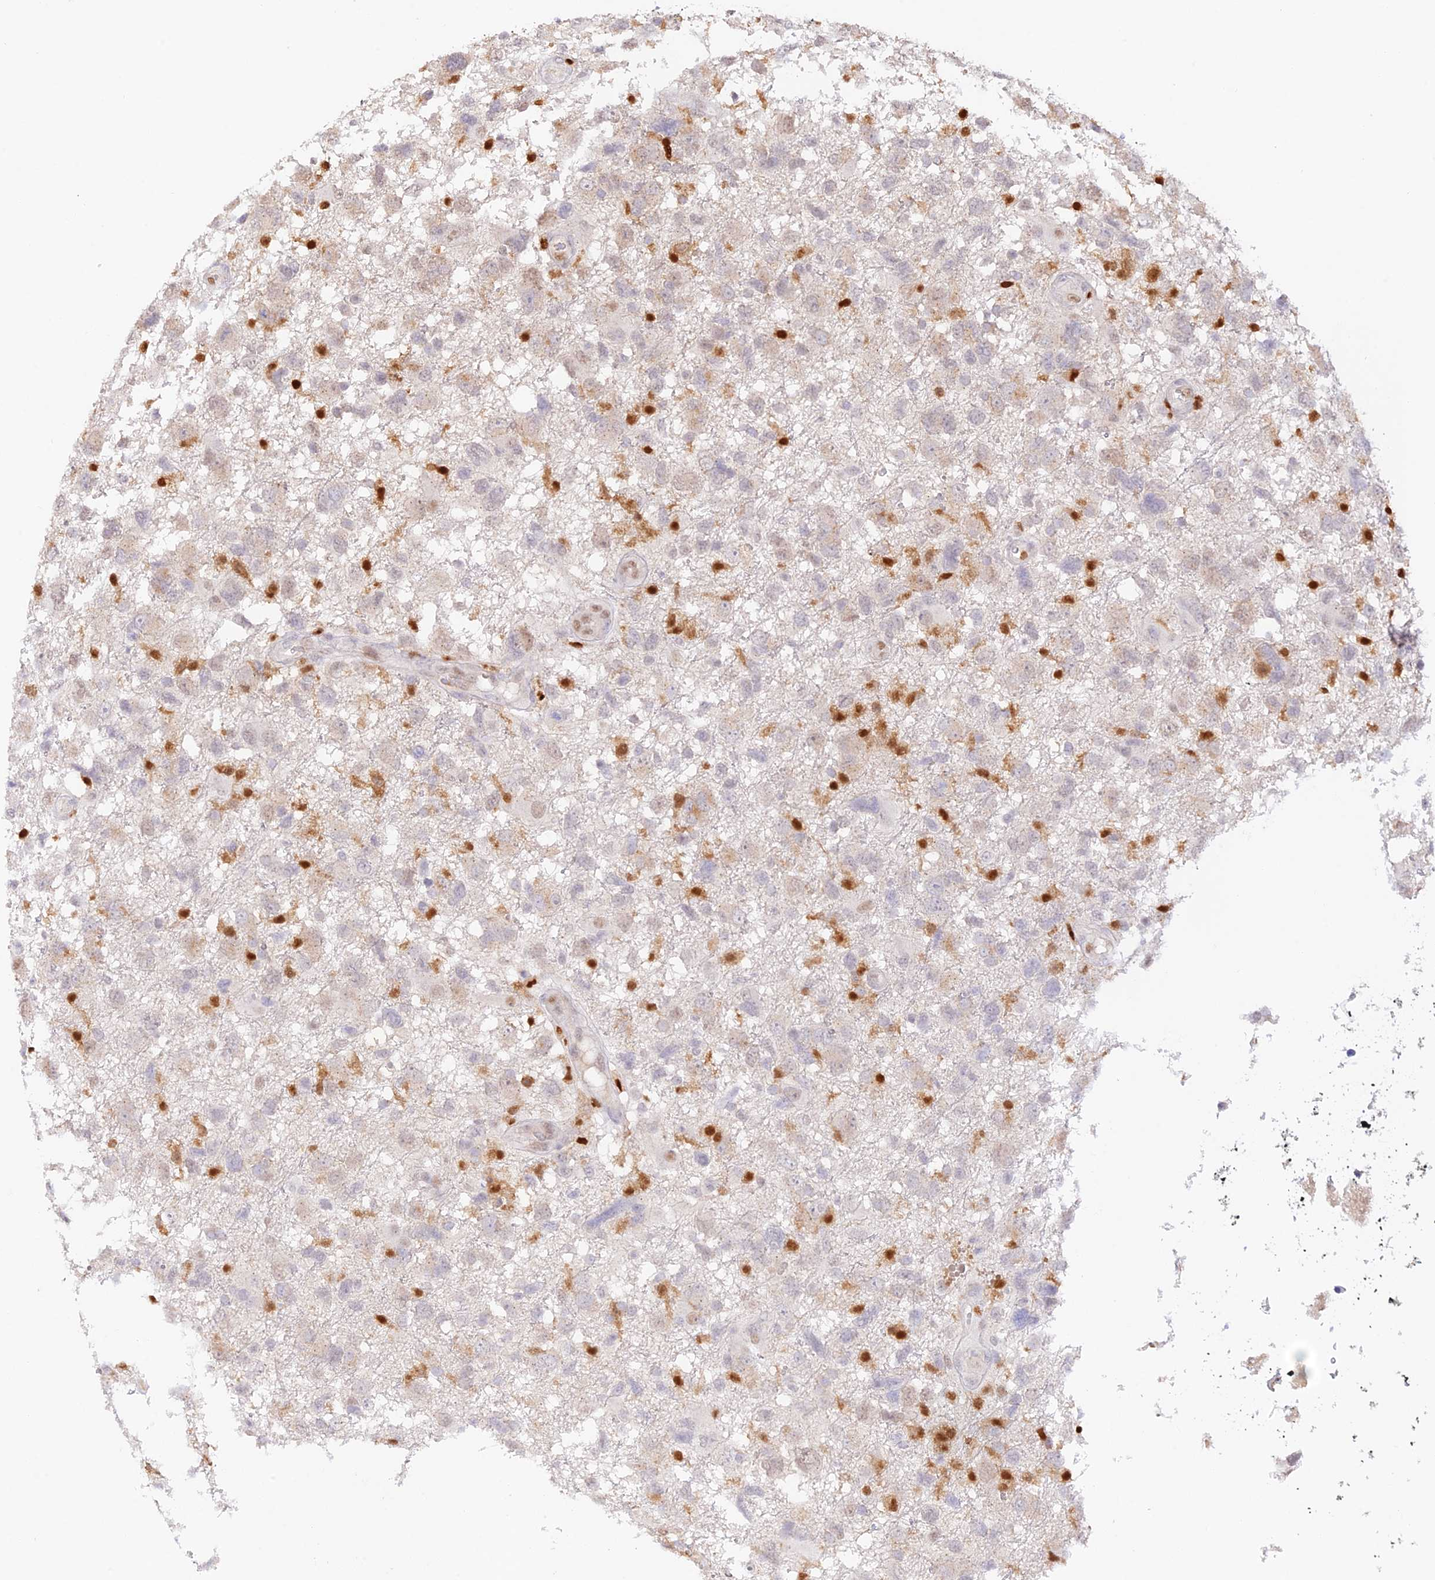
{"staining": {"intensity": "negative", "quantity": "none", "location": "none"}, "tissue": "glioma", "cell_type": "Tumor cells", "image_type": "cancer", "snomed": [{"axis": "morphology", "description": "Glioma, malignant, High grade"}, {"axis": "topography", "description": "Brain"}], "caption": "DAB (3,3'-diaminobenzidine) immunohistochemical staining of malignant glioma (high-grade) demonstrates no significant expression in tumor cells.", "gene": "DENND1C", "patient": {"sex": "male", "age": 61}}